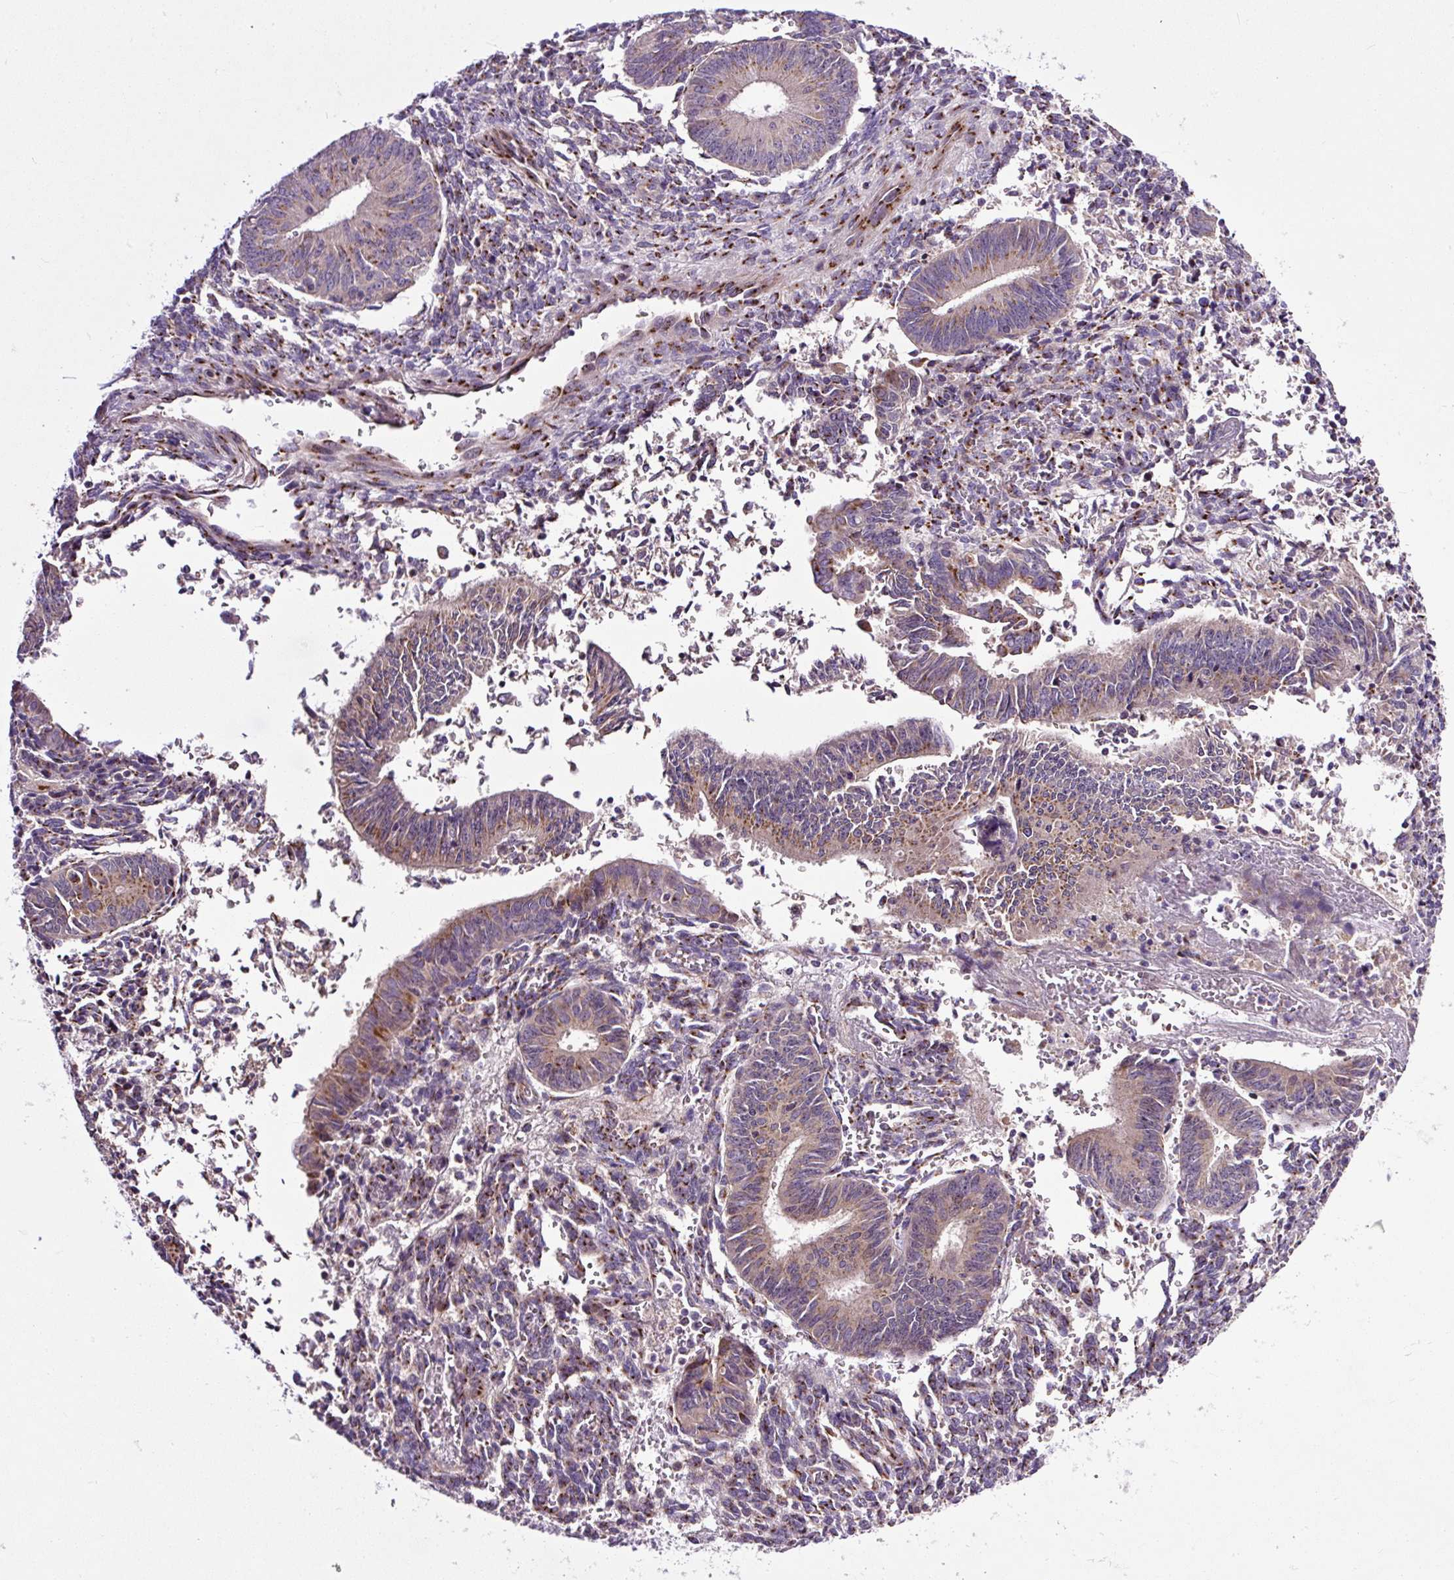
{"staining": {"intensity": "moderate", "quantity": ">75%", "location": "cytoplasmic/membranous"}, "tissue": "endometrial cancer", "cell_type": "Tumor cells", "image_type": "cancer", "snomed": [{"axis": "morphology", "description": "Adenocarcinoma, NOS"}, {"axis": "topography", "description": "Endometrium"}], "caption": "This image reveals immunohistochemistry staining of adenocarcinoma (endometrial), with medium moderate cytoplasmic/membranous expression in approximately >75% of tumor cells.", "gene": "MSMP", "patient": {"sex": "female", "age": 50}}